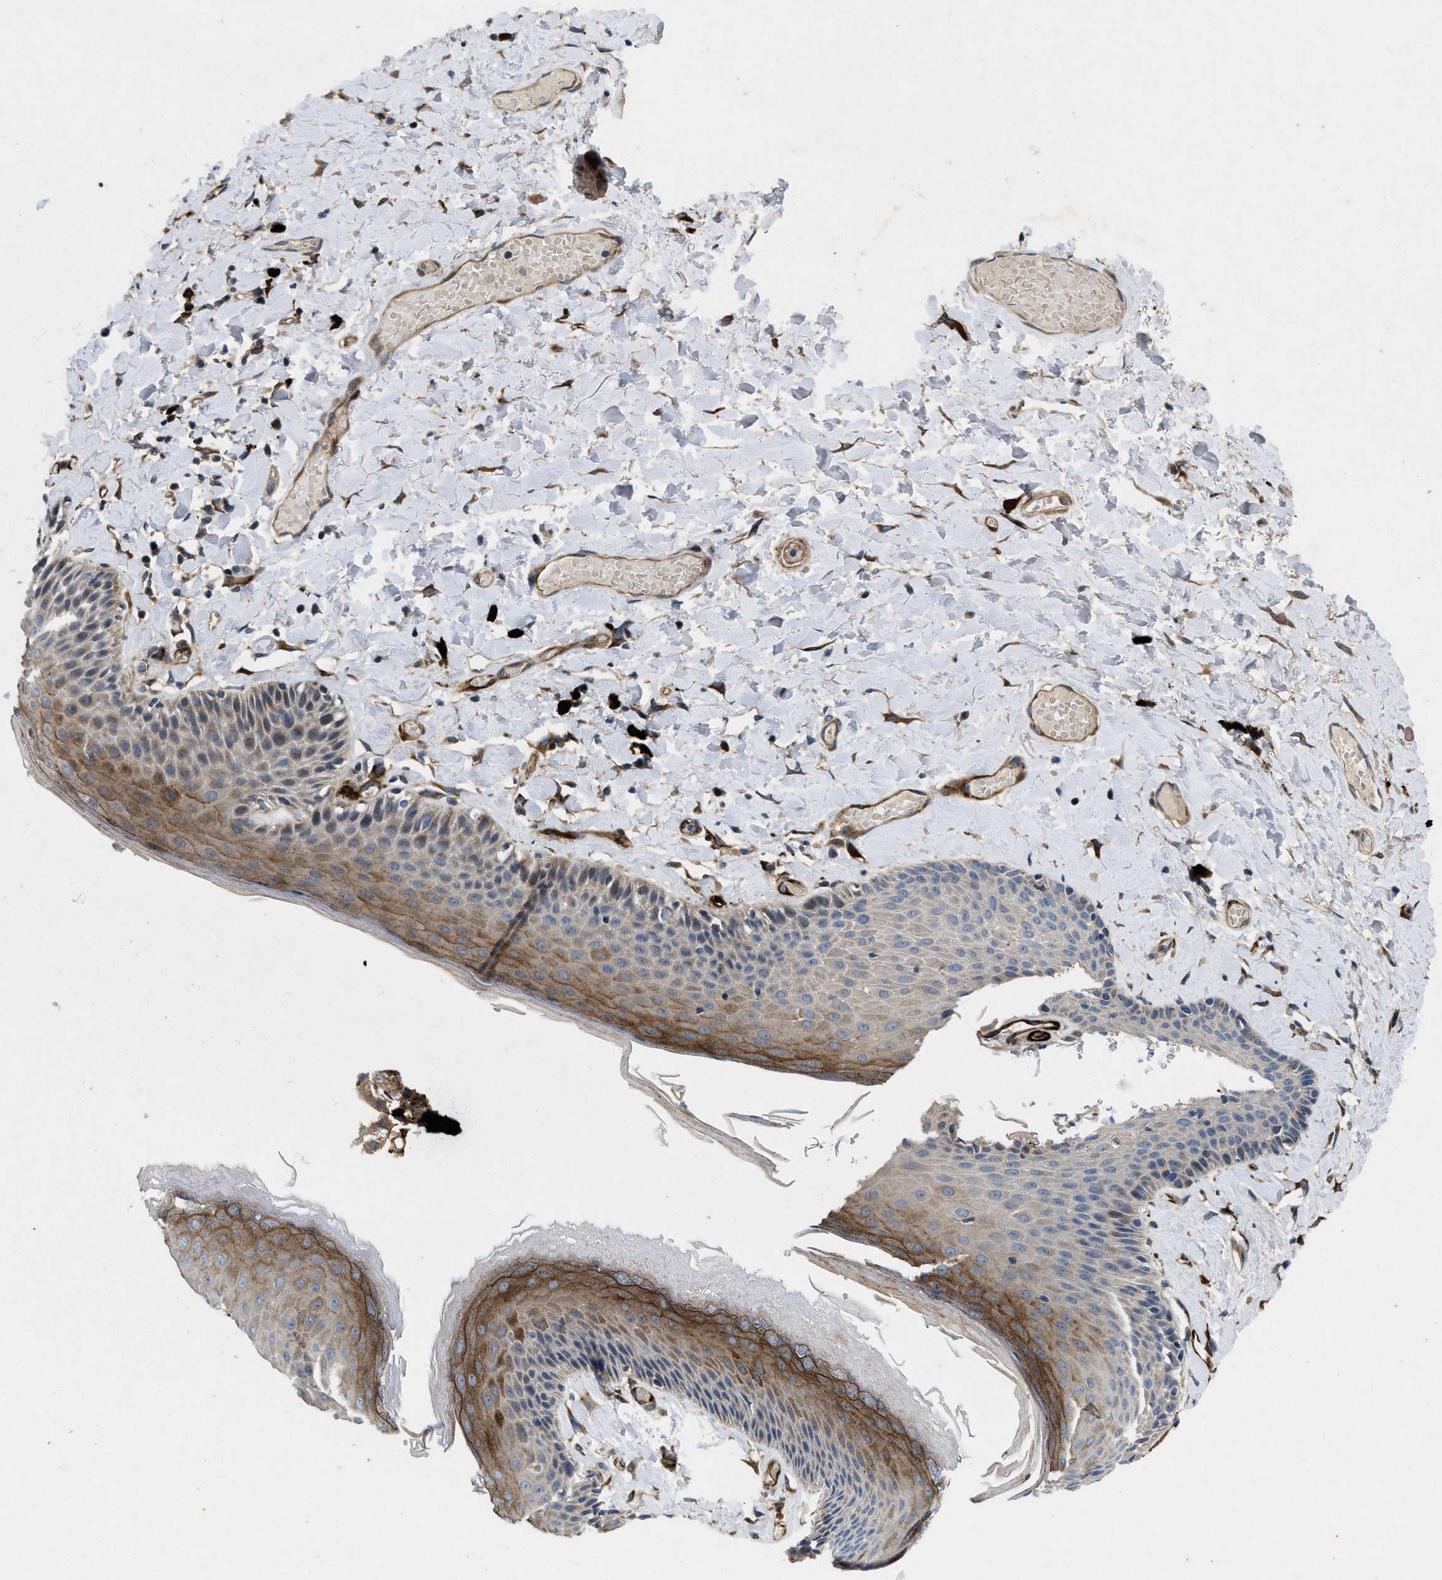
{"staining": {"intensity": "moderate", "quantity": "25%-75%", "location": "cytoplasmic/membranous"}, "tissue": "skin", "cell_type": "Epidermal cells", "image_type": "normal", "snomed": [{"axis": "morphology", "description": "Normal tissue, NOS"}, {"axis": "topography", "description": "Anal"}], "caption": "Immunohistochemical staining of benign skin displays medium levels of moderate cytoplasmic/membranous positivity in about 25%-75% of epidermal cells.", "gene": "HSPA12B", "patient": {"sex": "male", "age": 69}}